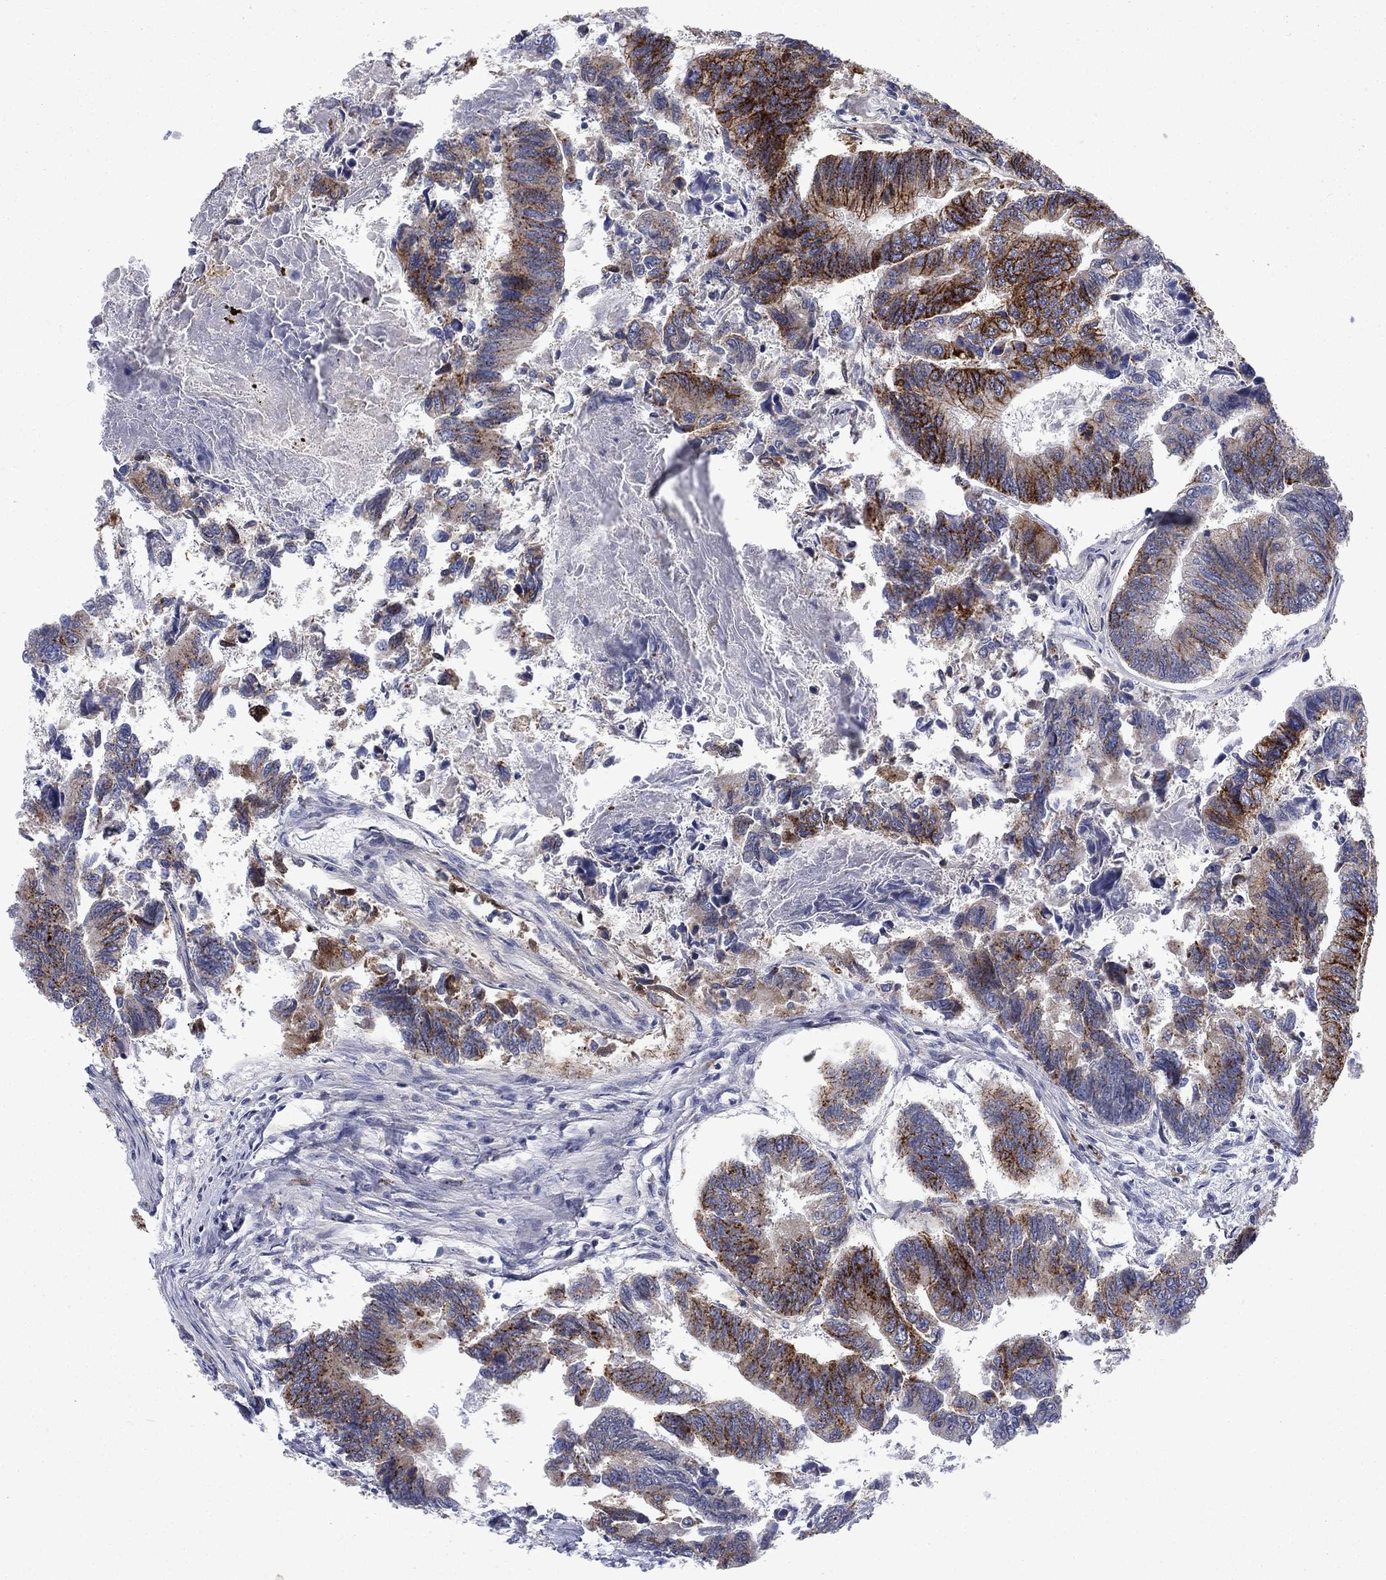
{"staining": {"intensity": "strong", "quantity": "25%-75%", "location": "cytoplasmic/membranous"}, "tissue": "colorectal cancer", "cell_type": "Tumor cells", "image_type": "cancer", "snomed": [{"axis": "morphology", "description": "Adenocarcinoma, NOS"}, {"axis": "topography", "description": "Colon"}], "caption": "There is high levels of strong cytoplasmic/membranous expression in tumor cells of adenocarcinoma (colorectal), as demonstrated by immunohistochemical staining (brown color).", "gene": "SDC1", "patient": {"sex": "female", "age": 65}}